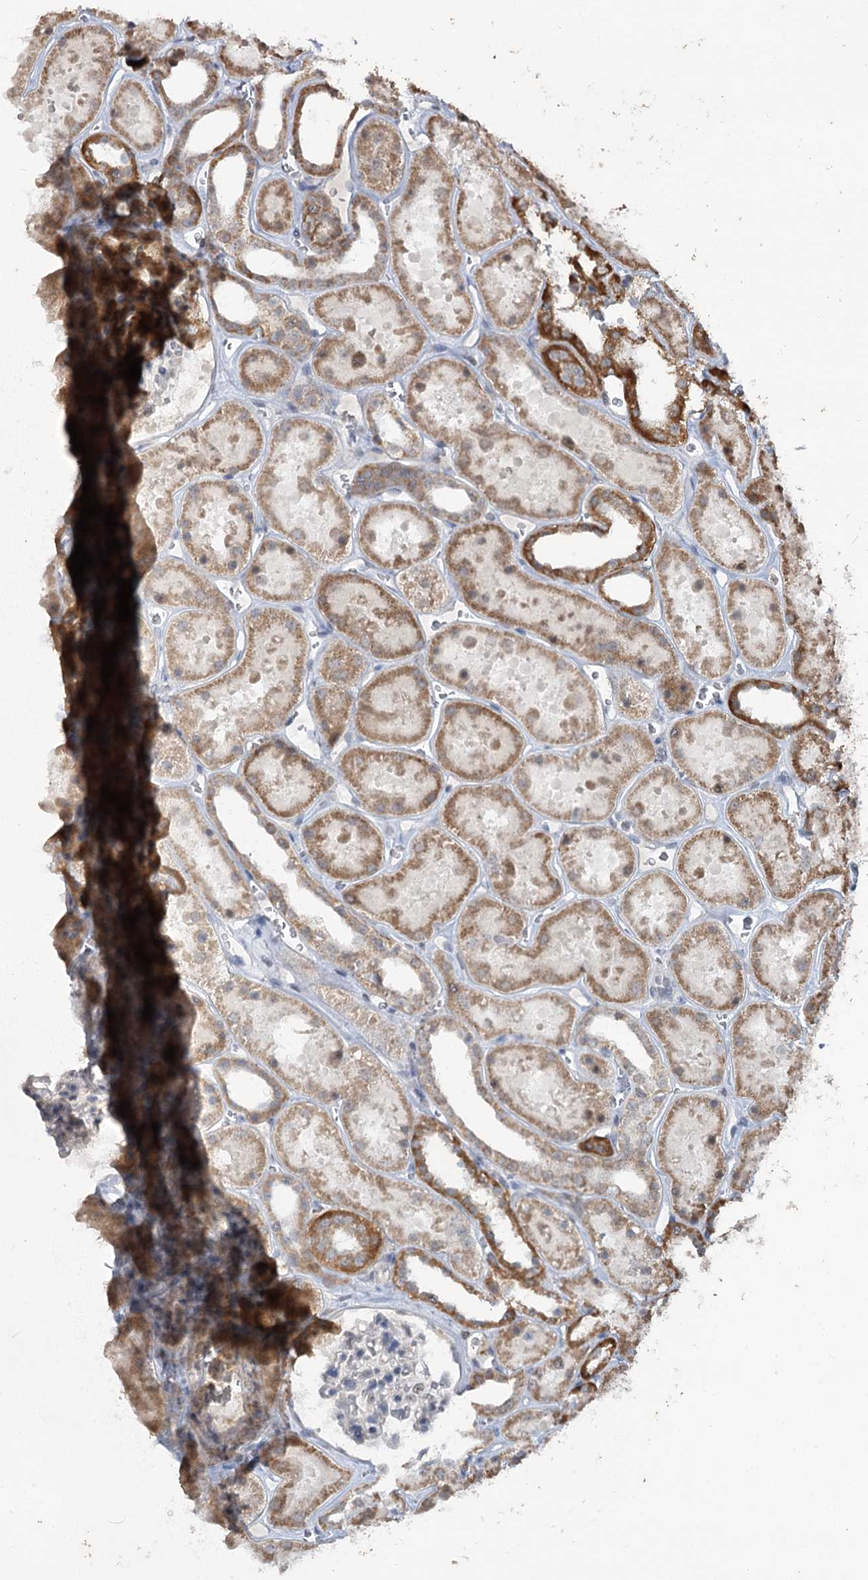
{"staining": {"intensity": "negative", "quantity": "none", "location": "none"}, "tissue": "kidney", "cell_type": "Cells in glomeruli", "image_type": "normal", "snomed": [{"axis": "morphology", "description": "Normal tissue, NOS"}, {"axis": "topography", "description": "Kidney"}], "caption": "Cells in glomeruli are negative for brown protein staining in benign kidney.", "gene": "RUFY4", "patient": {"sex": "female", "age": 41}}